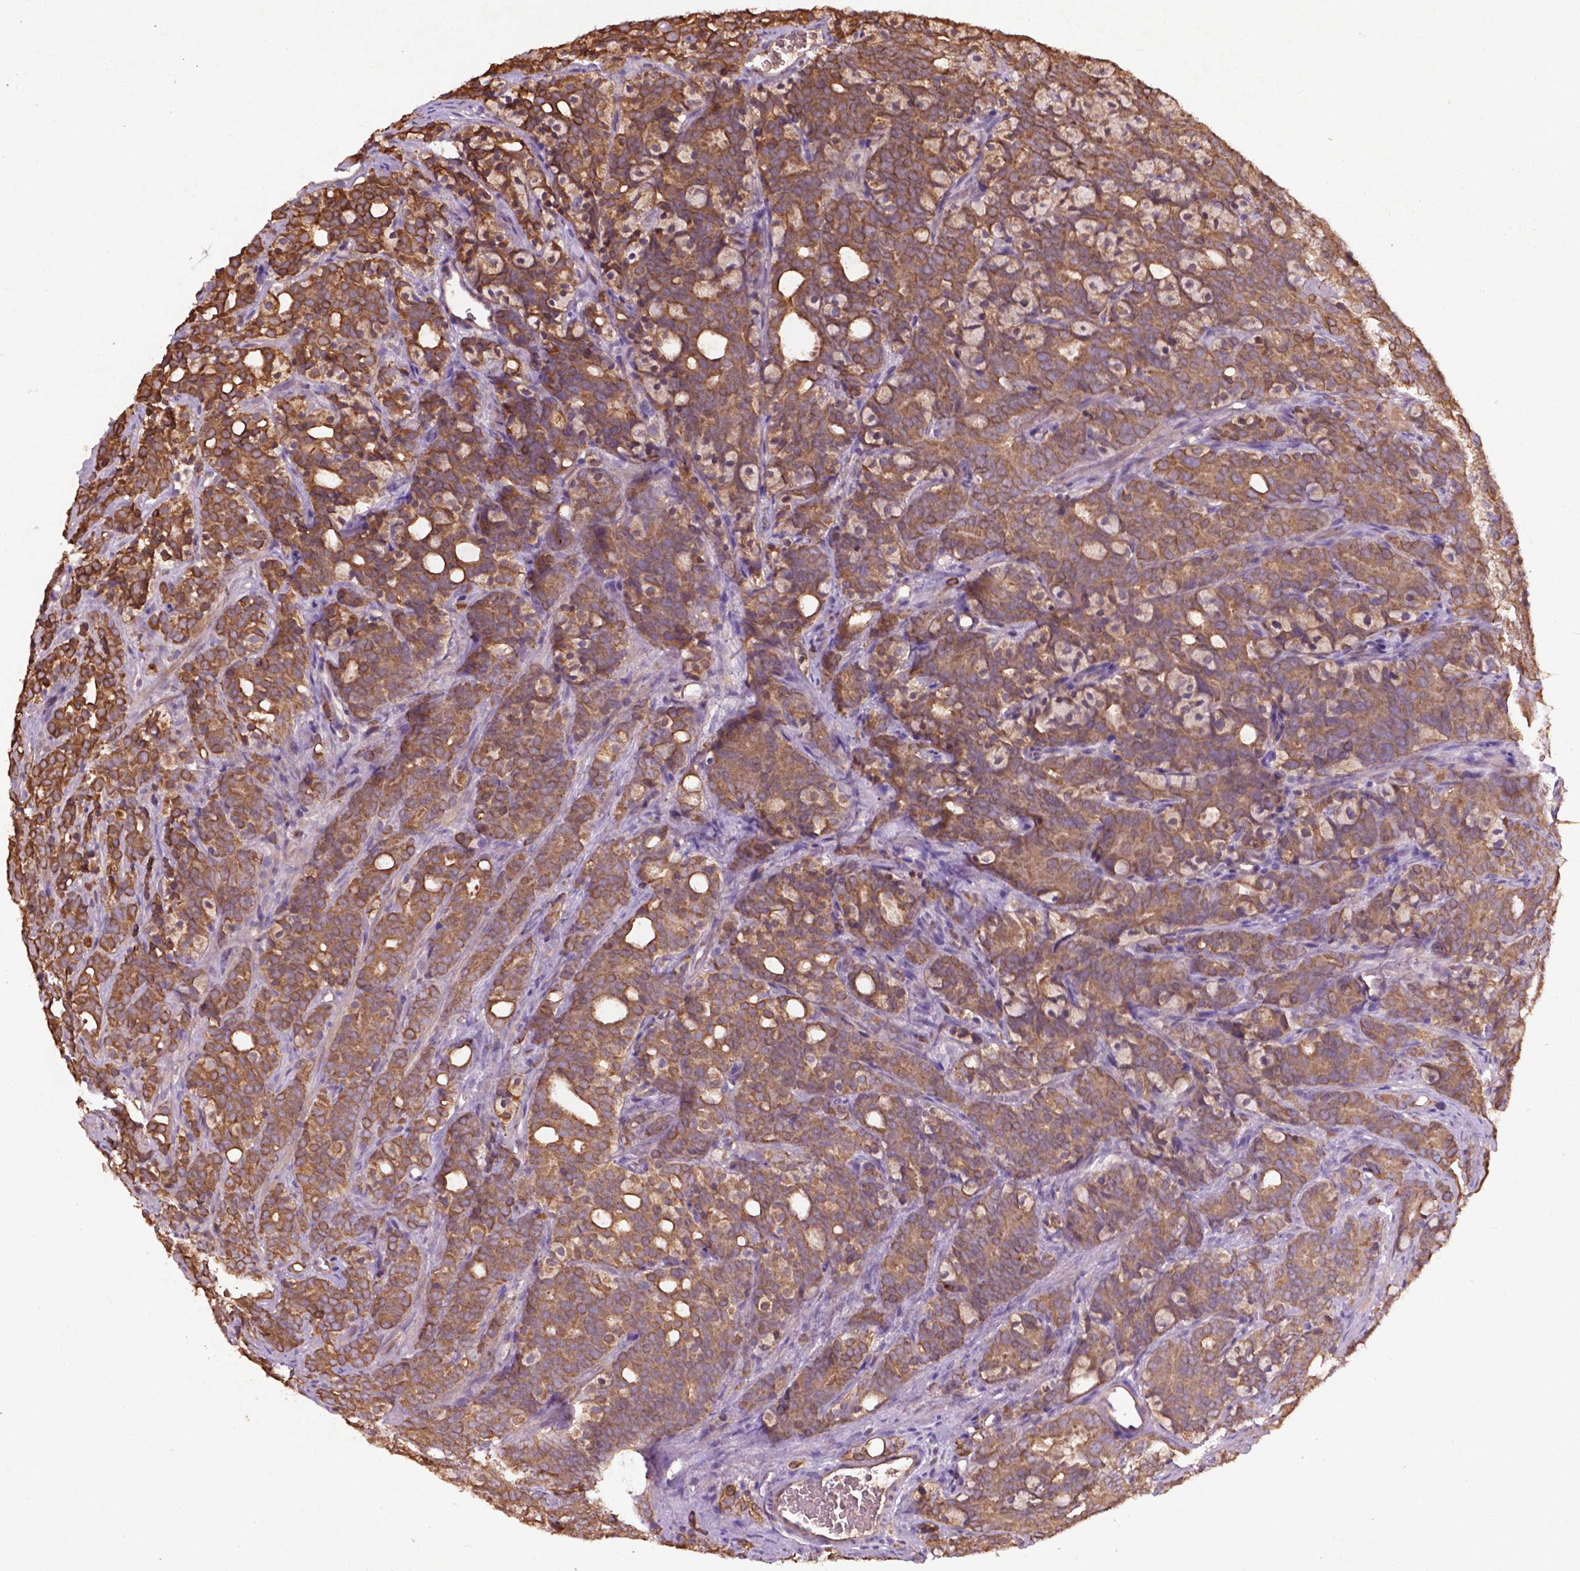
{"staining": {"intensity": "moderate", "quantity": ">75%", "location": "cytoplasmic/membranous"}, "tissue": "prostate cancer", "cell_type": "Tumor cells", "image_type": "cancer", "snomed": [{"axis": "morphology", "description": "Adenocarcinoma, High grade"}, {"axis": "topography", "description": "Prostate"}], "caption": "This image displays high-grade adenocarcinoma (prostate) stained with immunohistochemistry (IHC) to label a protein in brown. The cytoplasmic/membranous of tumor cells show moderate positivity for the protein. Nuclei are counter-stained blue.", "gene": "COQ2", "patient": {"sex": "male", "age": 84}}